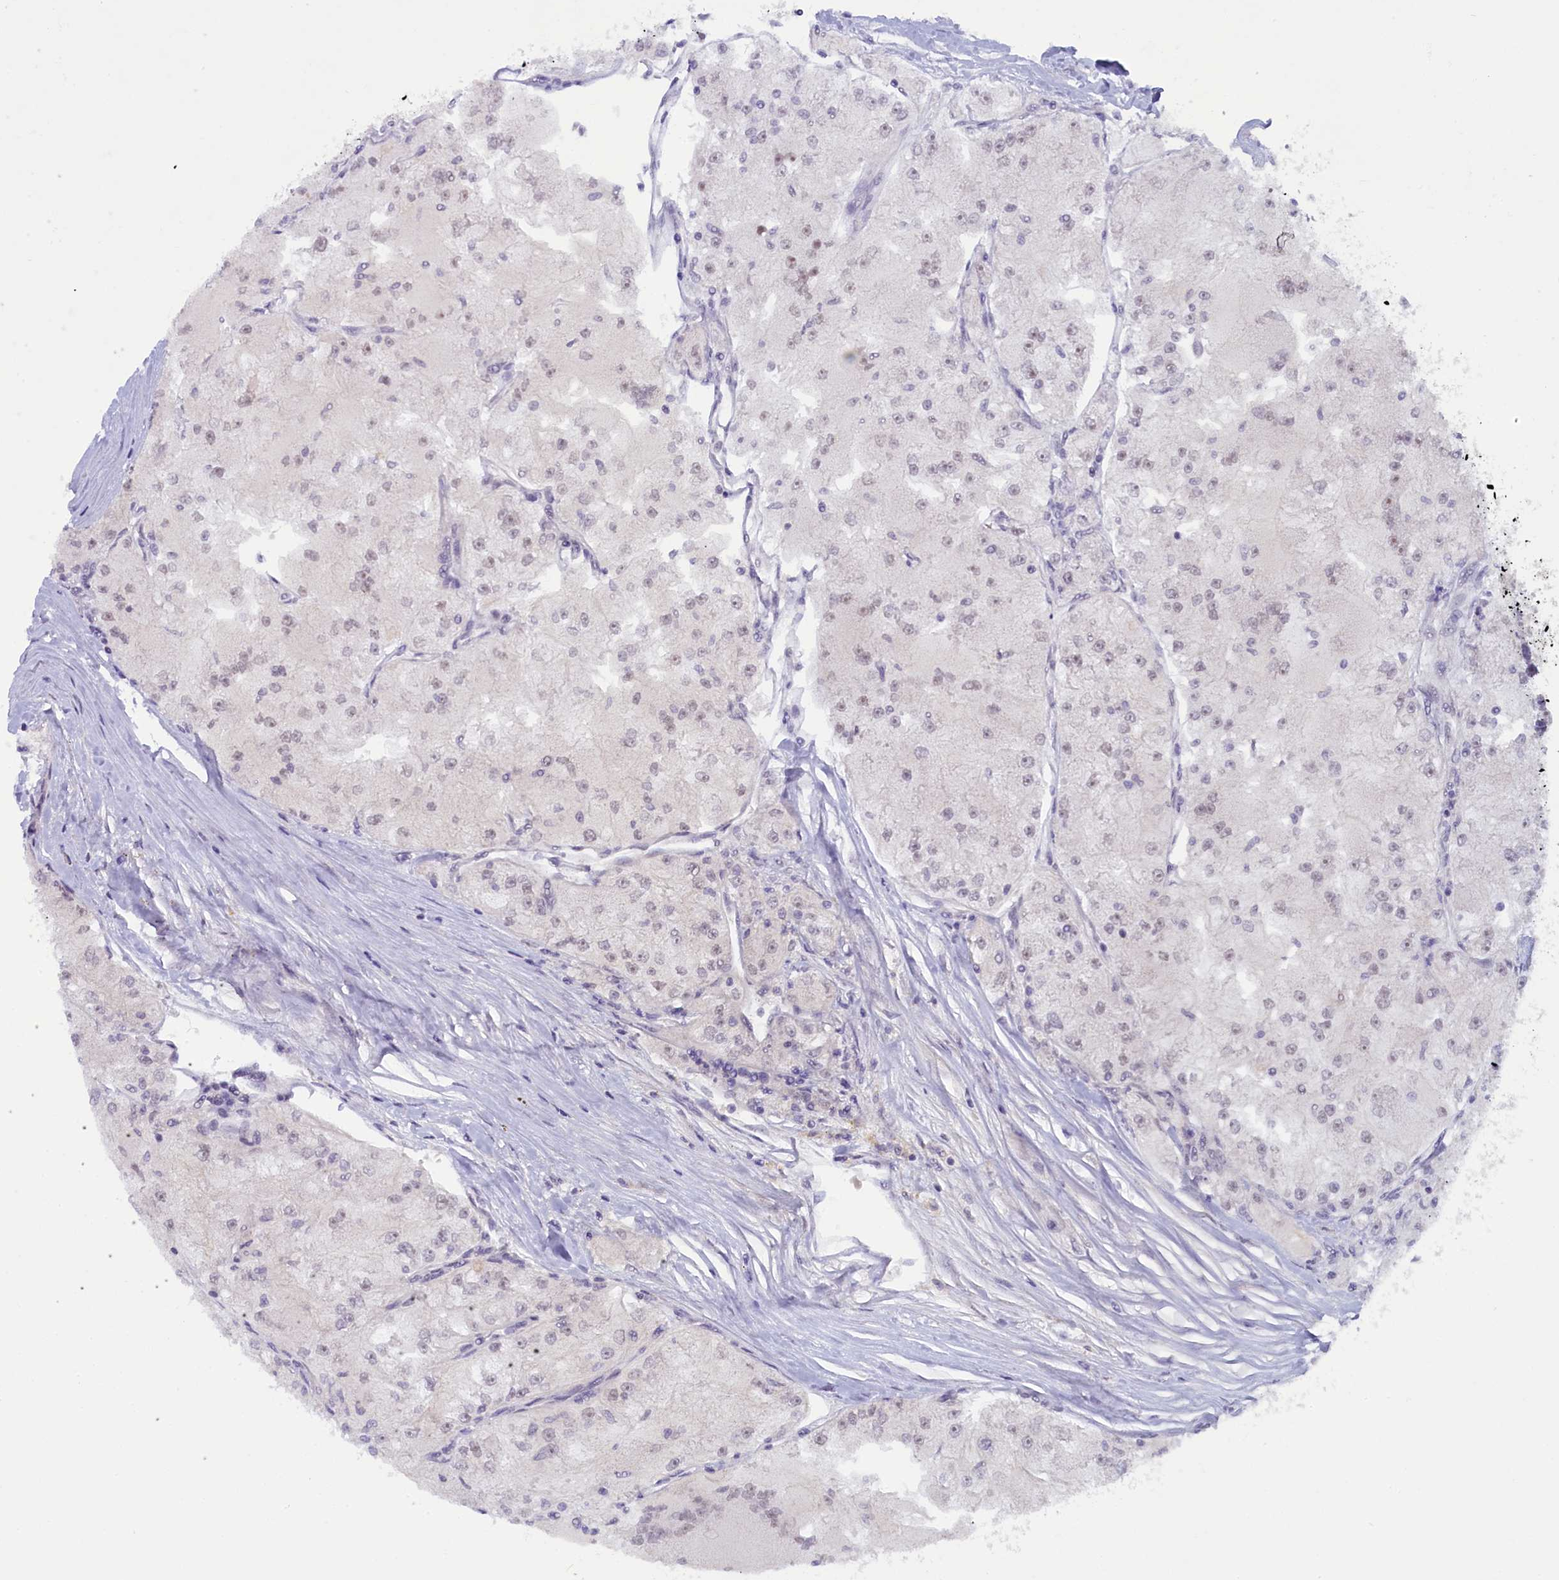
{"staining": {"intensity": "weak", "quantity": "25%-75%", "location": "nuclear"}, "tissue": "renal cancer", "cell_type": "Tumor cells", "image_type": "cancer", "snomed": [{"axis": "morphology", "description": "Adenocarcinoma, NOS"}, {"axis": "topography", "description": "Kidney"}], "caption": "Protein expression by IHC exhibits weak nuclear positivity in approximately 25%-75% of tumor cells in renal adenocarcinoma.", "gene": "CRAMP1", "patient": {"sex": "female", "age": 72}}